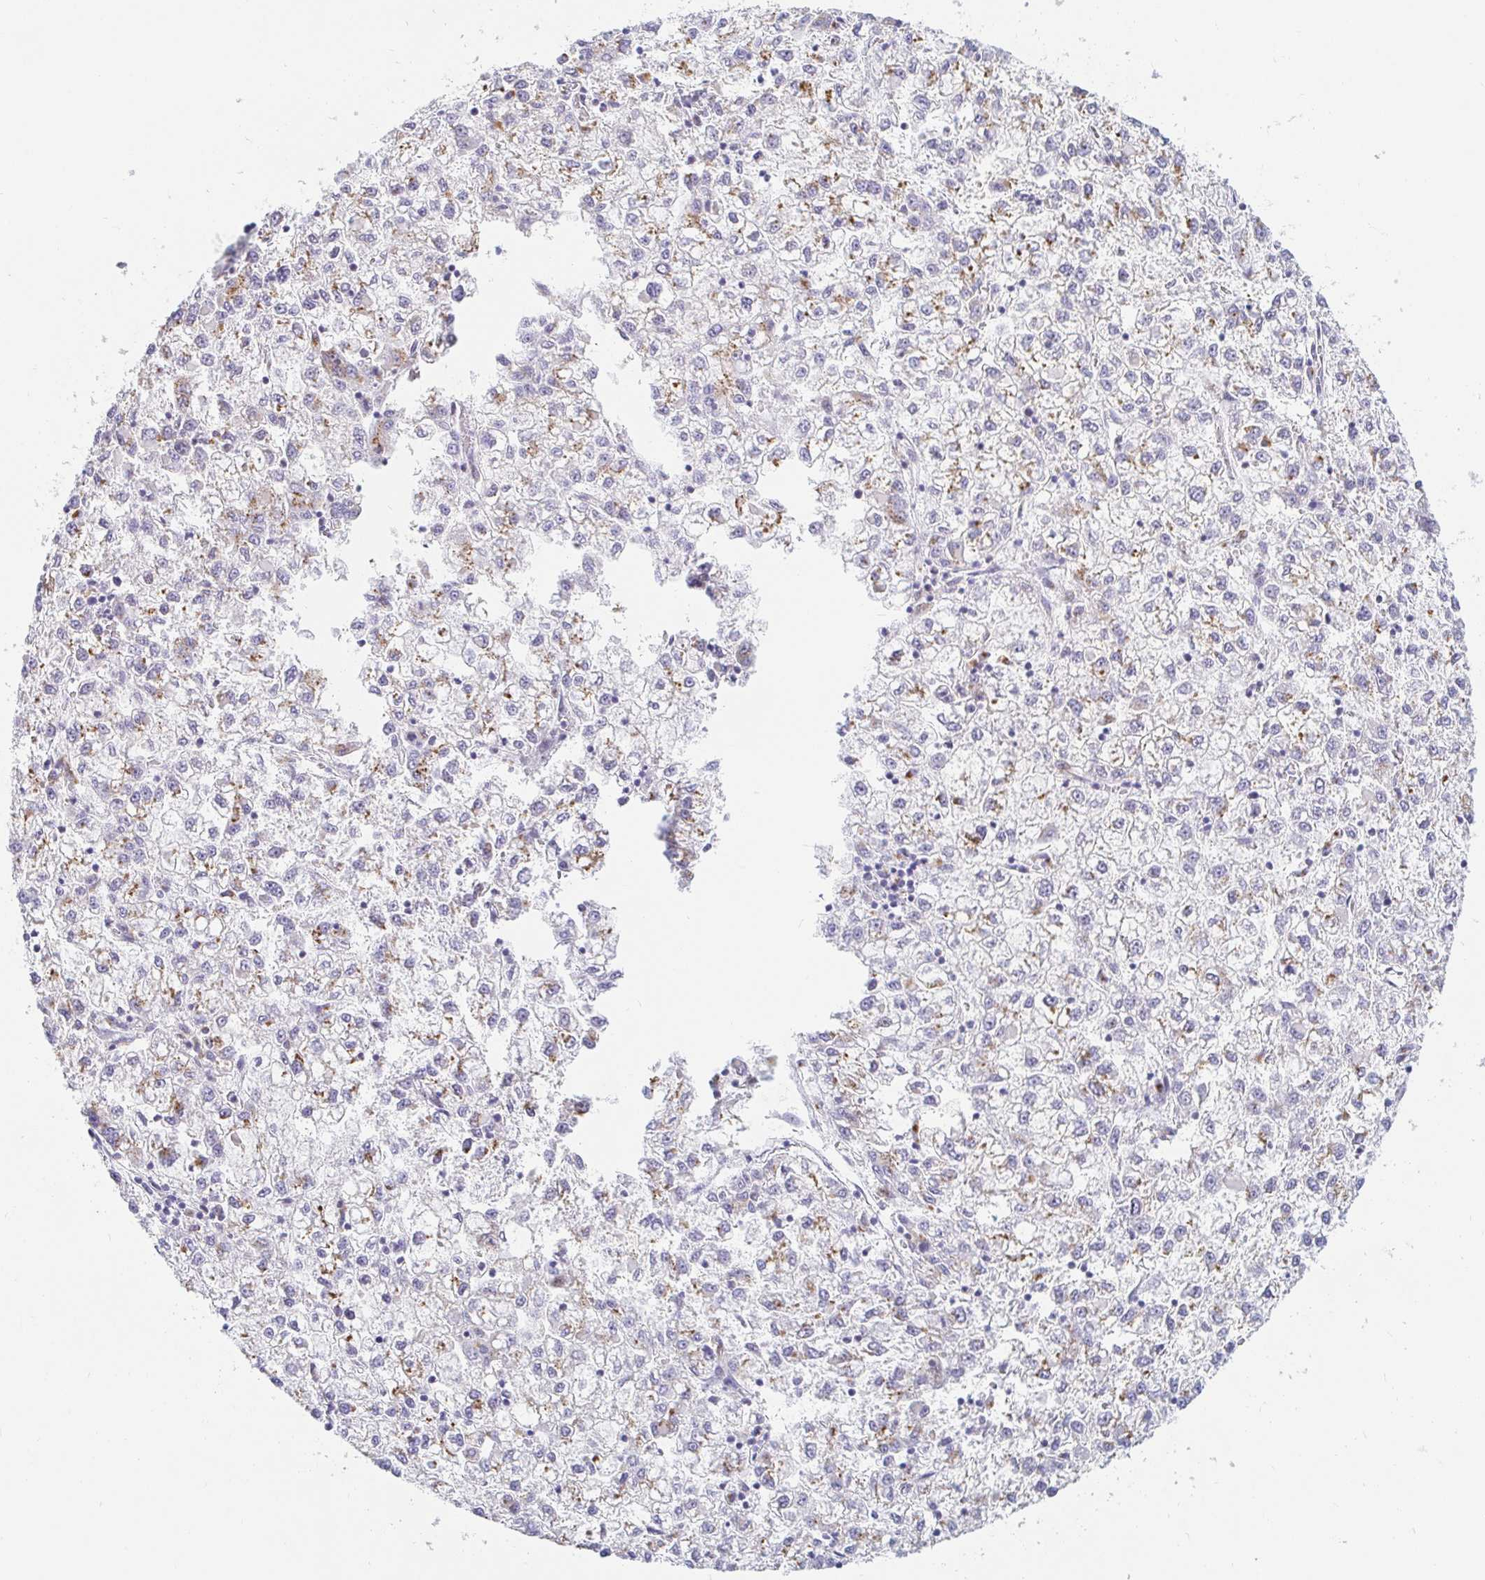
{"staining": {"intensity": "weak", "quantity": "25%-75%", "location": "cytoplasmic/membranous"}, "tissue": "liver cancer", "cell_type": "Tumor cells", "image_type": "cancer", "snomed": [{"axis": "morphology", "description": "Carcinoma, Hepatocellular, NOS"}, {"axis": "topography", "description": "Liver"}], "caption": "A brown stain labels weak cytoplasmic/membranous positivity of a protein in liver cancer tumor cells.", "gene": "OR51D1", "patient": {"sex": "male", "age": 40}}